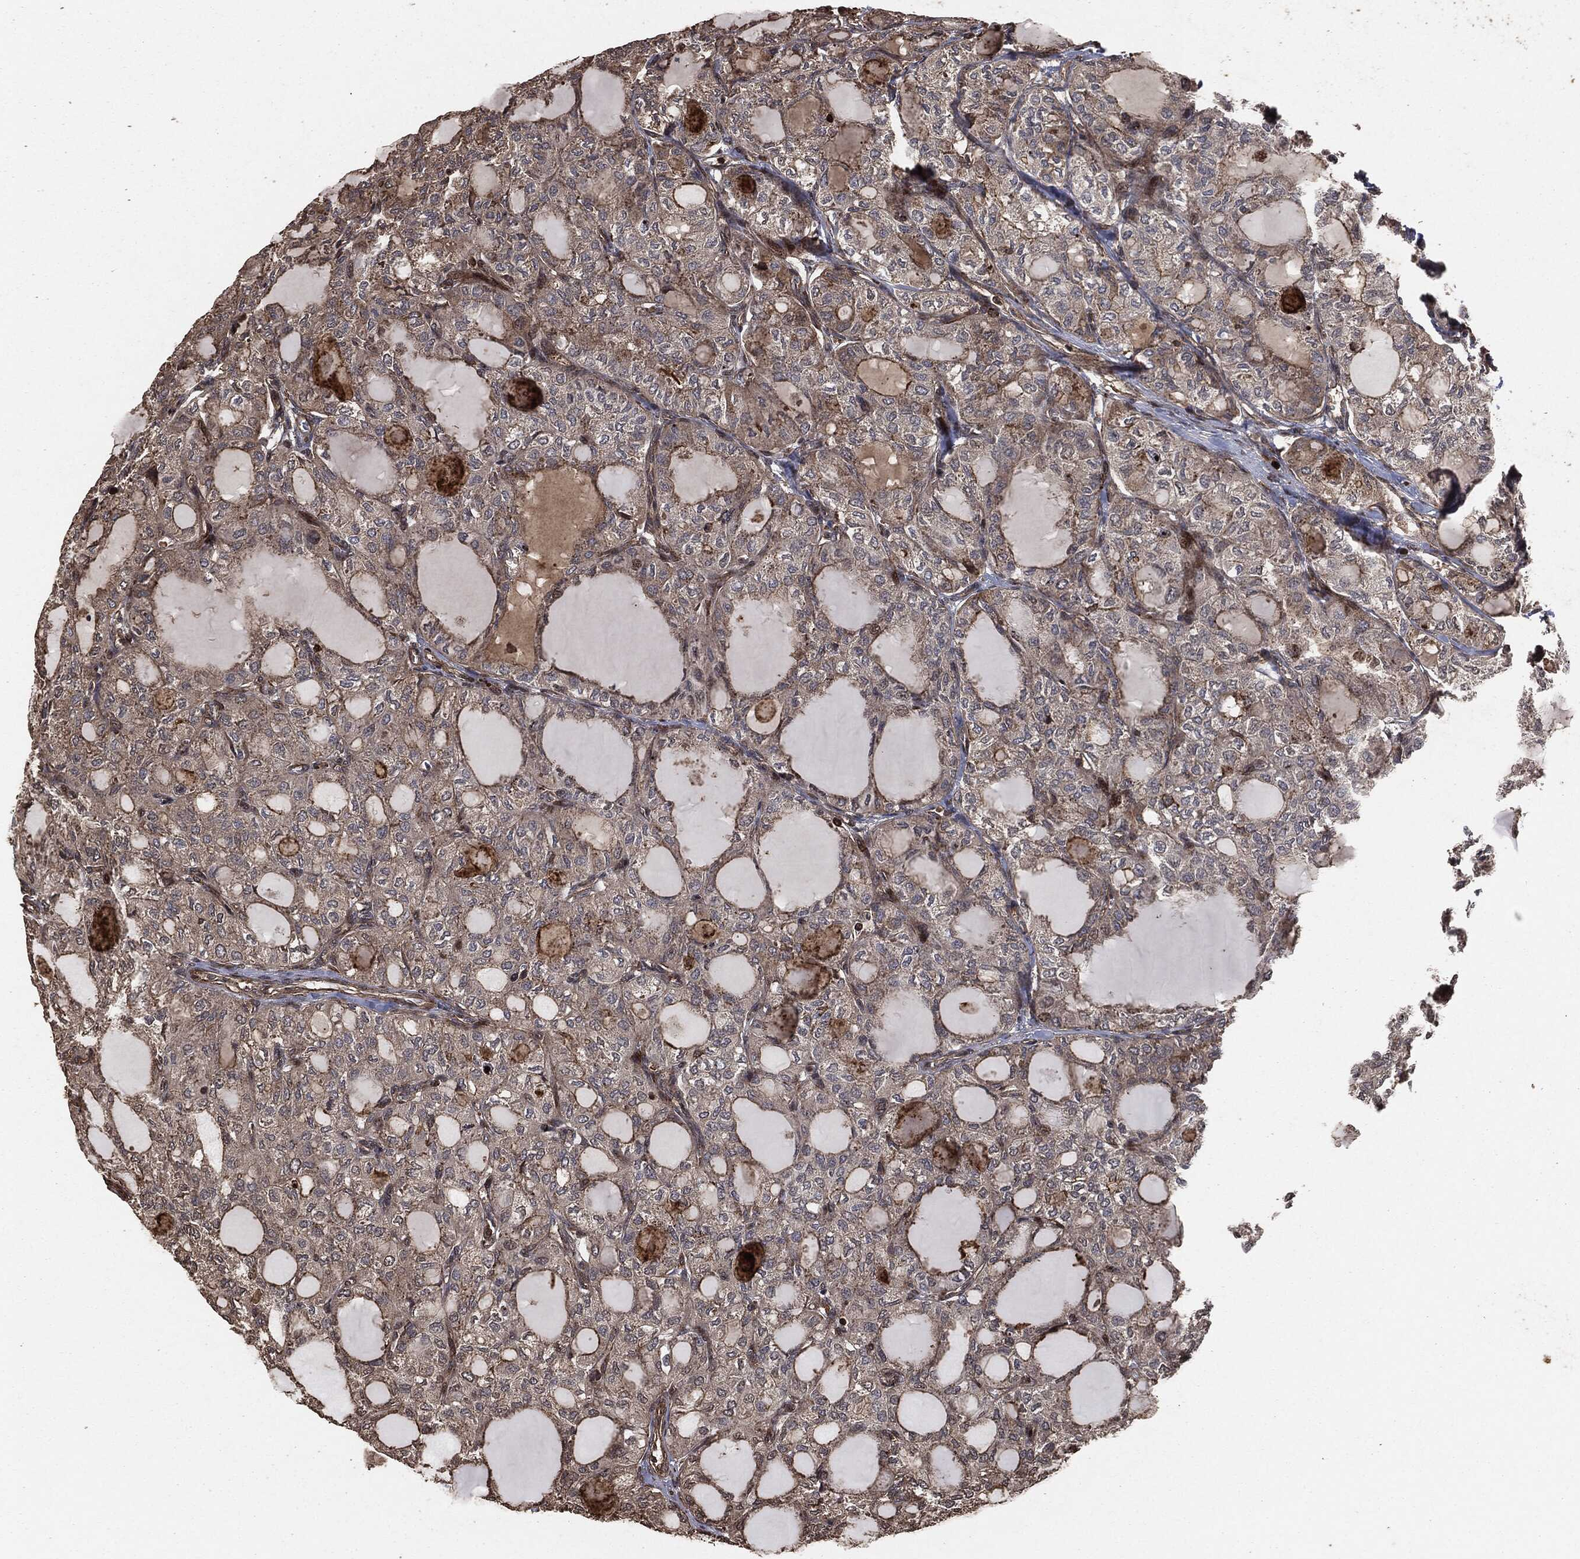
{"staining": {"intensity": "weak", "quantity": "25%-75%", "location": "cytoplasmic/membranous"}, "tissue": "thyroid cancer", "cell_type": "Tumor cells", "image_type": "cancer", "snomed": [{"axis": "morphology", "description": "Follicular adenoma carcinoma, NOS"}, {"axis": "topography", "description": "Thyroid gland"}], "caption": "Brown immunohistochemical staining in human thyroid follicular adenoma carcinoma exhibits weak cytoplasmic/membranous expression in approximately 25%-75% of tumor cells. (DAB = brown stain, brightfield microscopy at high magnification).", "gene": "IFIT1", "patient": {"sex": "male", "age": 75}}